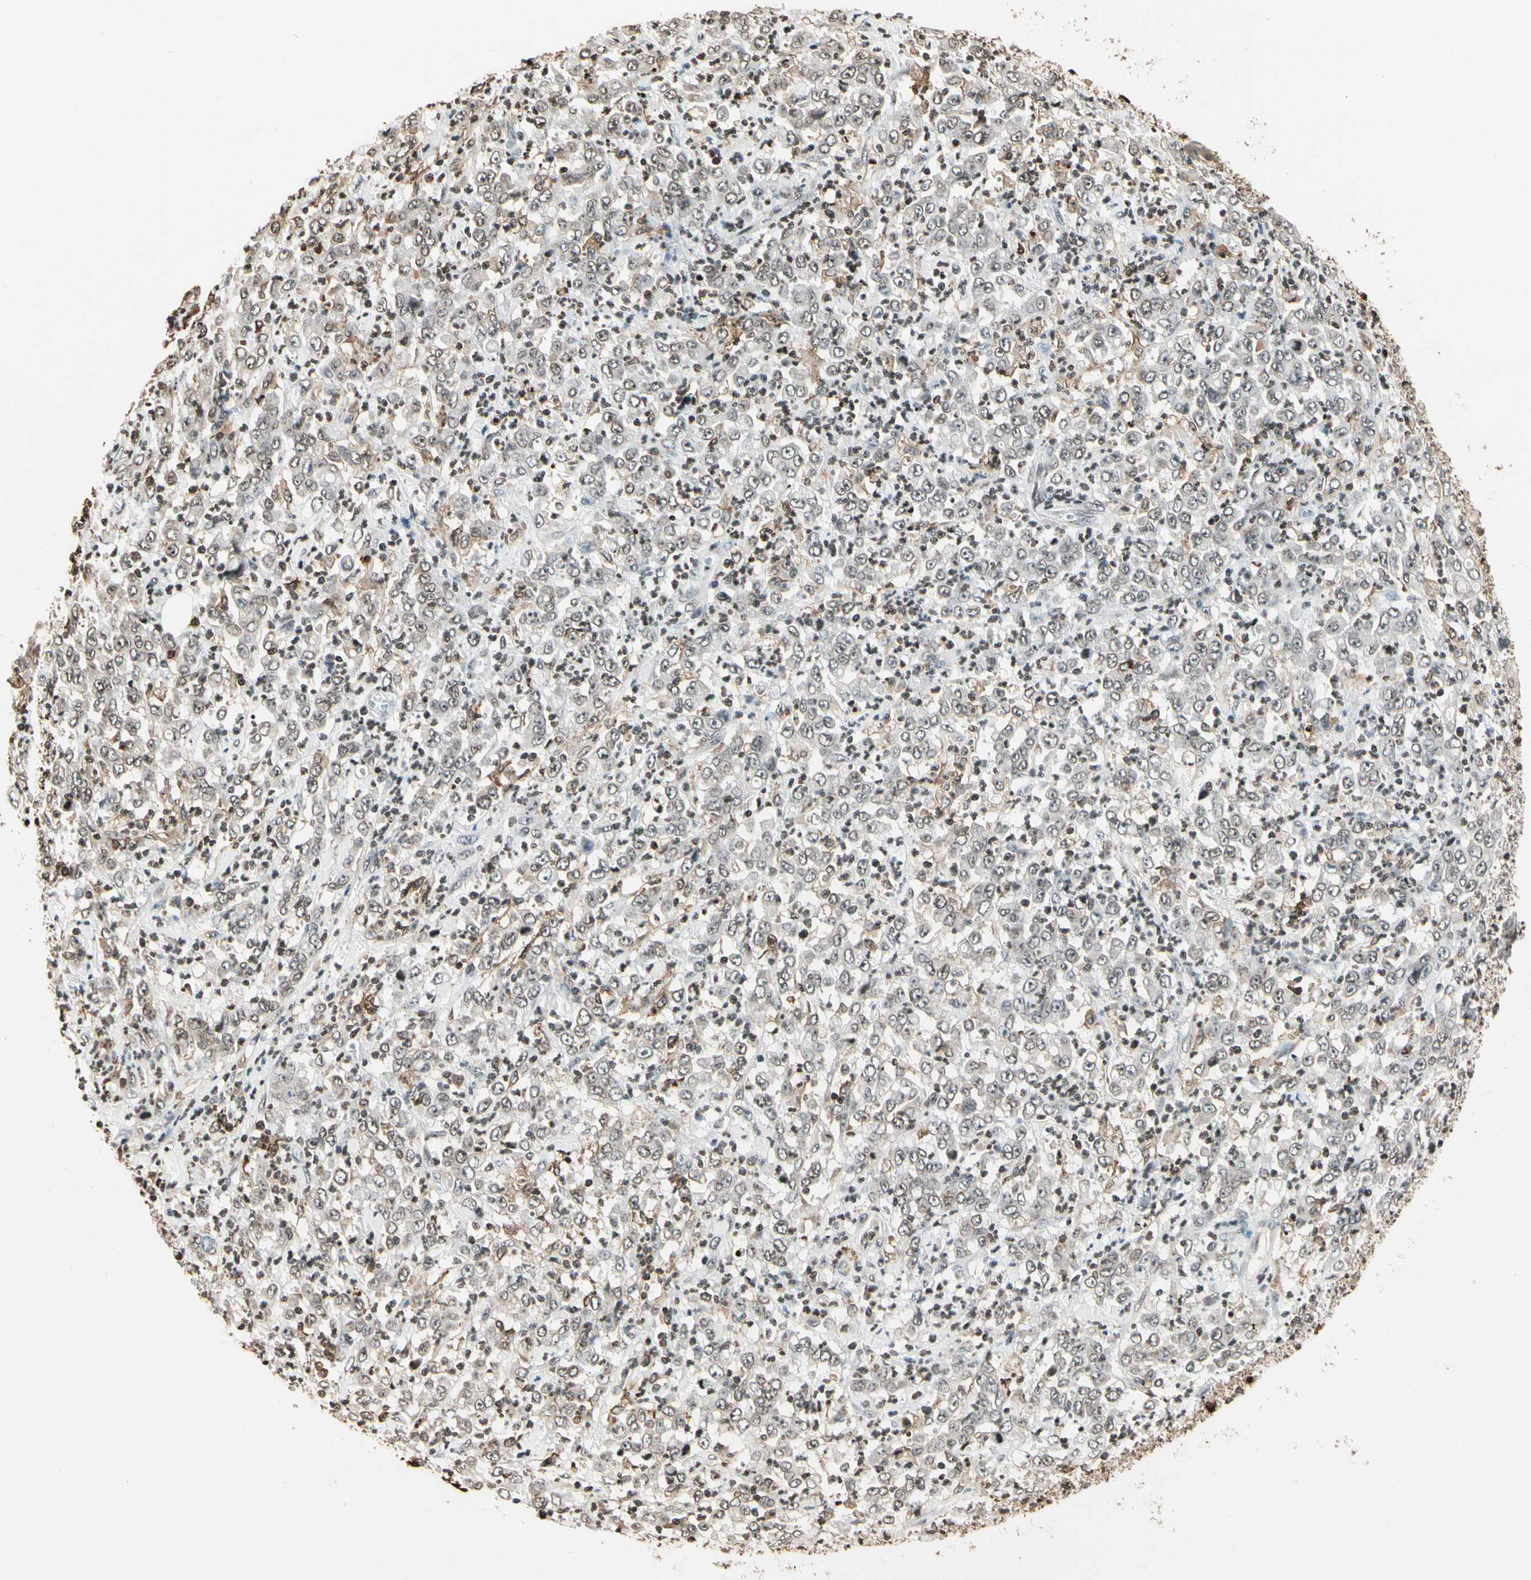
{"staining": {"intensity": "weak", "quantity": "25%-75%", "location": "nuclear"}, "tissue": "stomach cancer", "cell_type": "Tumor cells", "image_type": "cancer", "snomed": [{"axis": "morphology", "description": "Adenocarcinoma, NOS"}, {"axis": "topography", "description": "Stomach, lower"}], "caption": "DAB immunohistochemical staining of human stomach cancer shows weak nuclear protein expression in approximately 25%-75% of tumor cells.", "gene": "FER", "patient": {"sex": "female", "age": 71}}